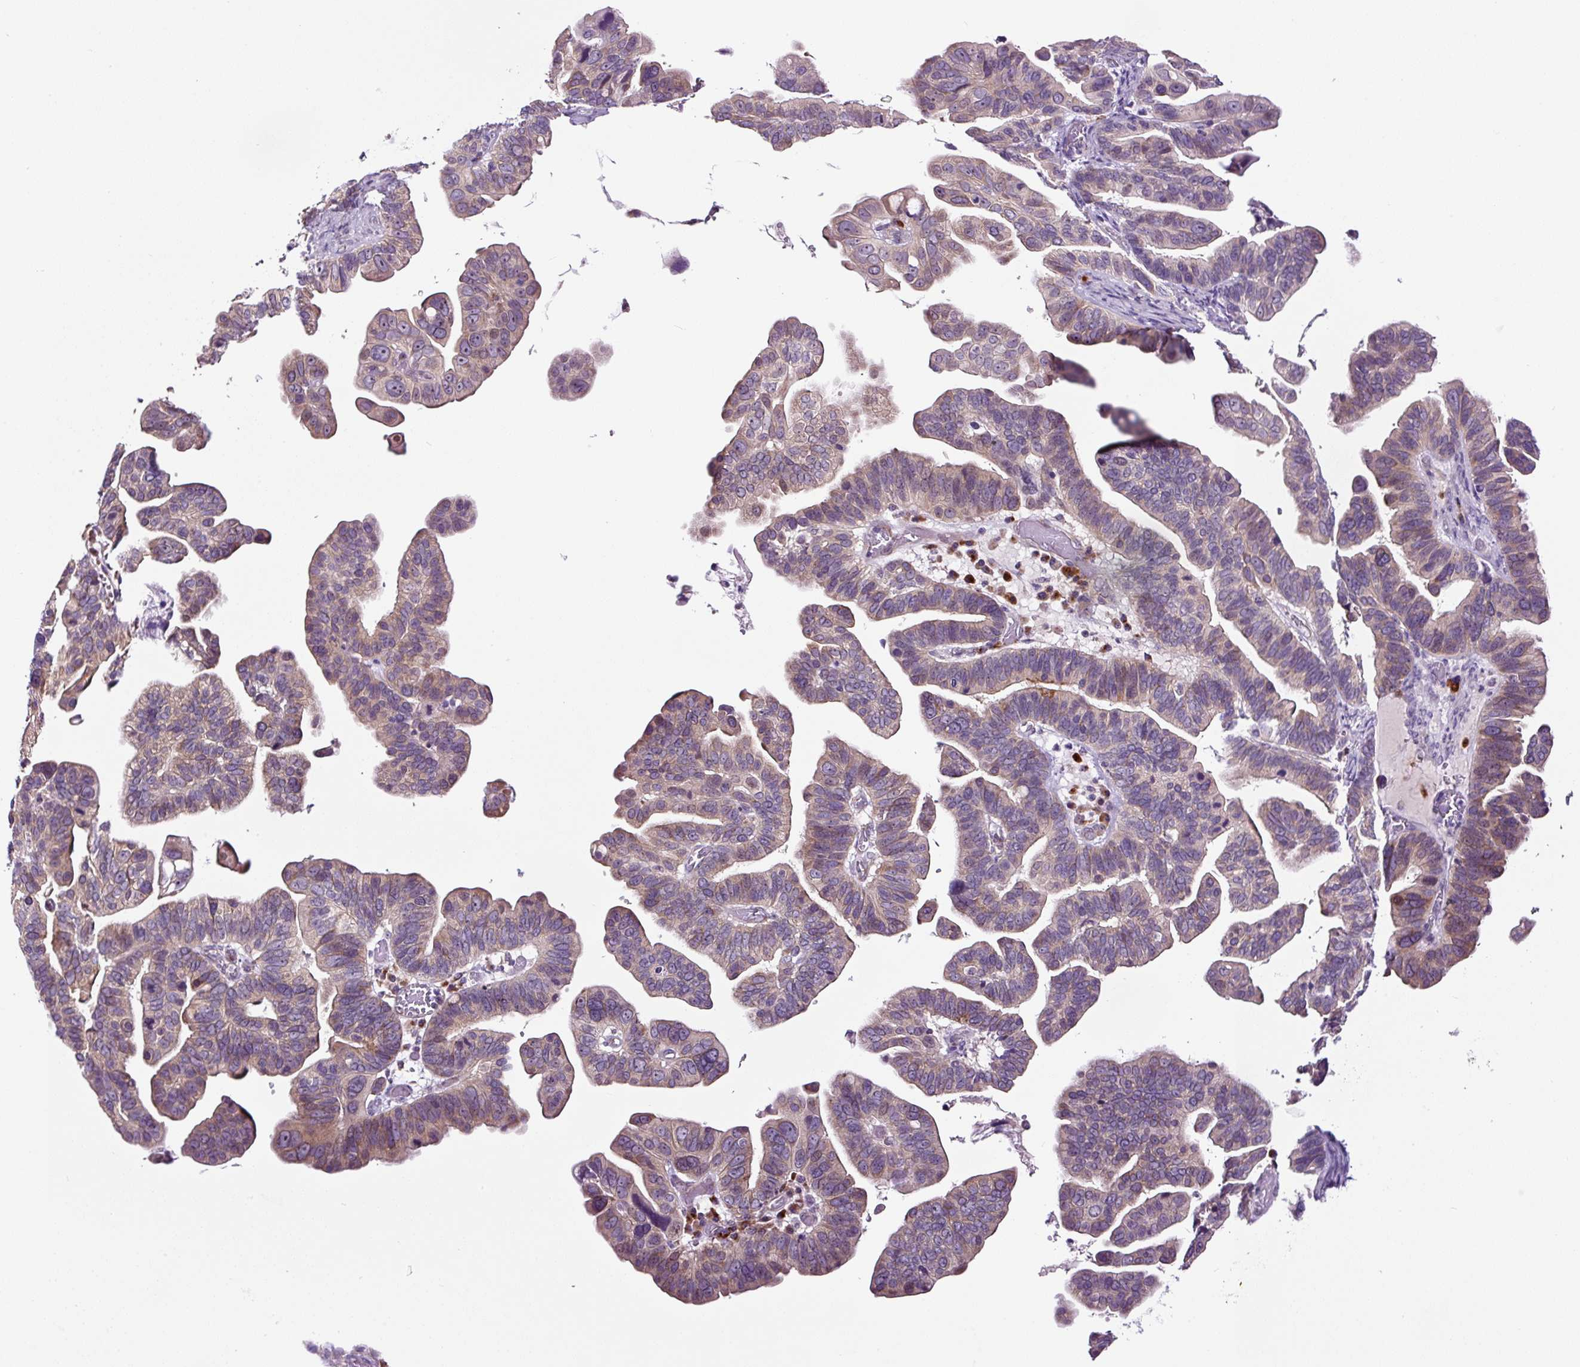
{"staining": {"intensity": "moderate", "quantity": "25%-75%", "location": "cytoplasmic/membranous,nuclear"}, "tissue": "ovarian cancer", "cell_type": "Tumor cells", "image_type": "cancer", "snomed": [{"axis": "morphology", "description": "Cystadenocarcinoma, serous, NOS"}, {"axis": "topography", "description": "Ovary"}], "caption": "Protein staining of serous cystadenocarcinoma (ovarian) tissue reveals moderate cytoplasmic/membranous and nuclear positivity in about 25%-75% of tumor cells.", "gene": "NOM1", "patient": {"sex": "female", "age": 56}}